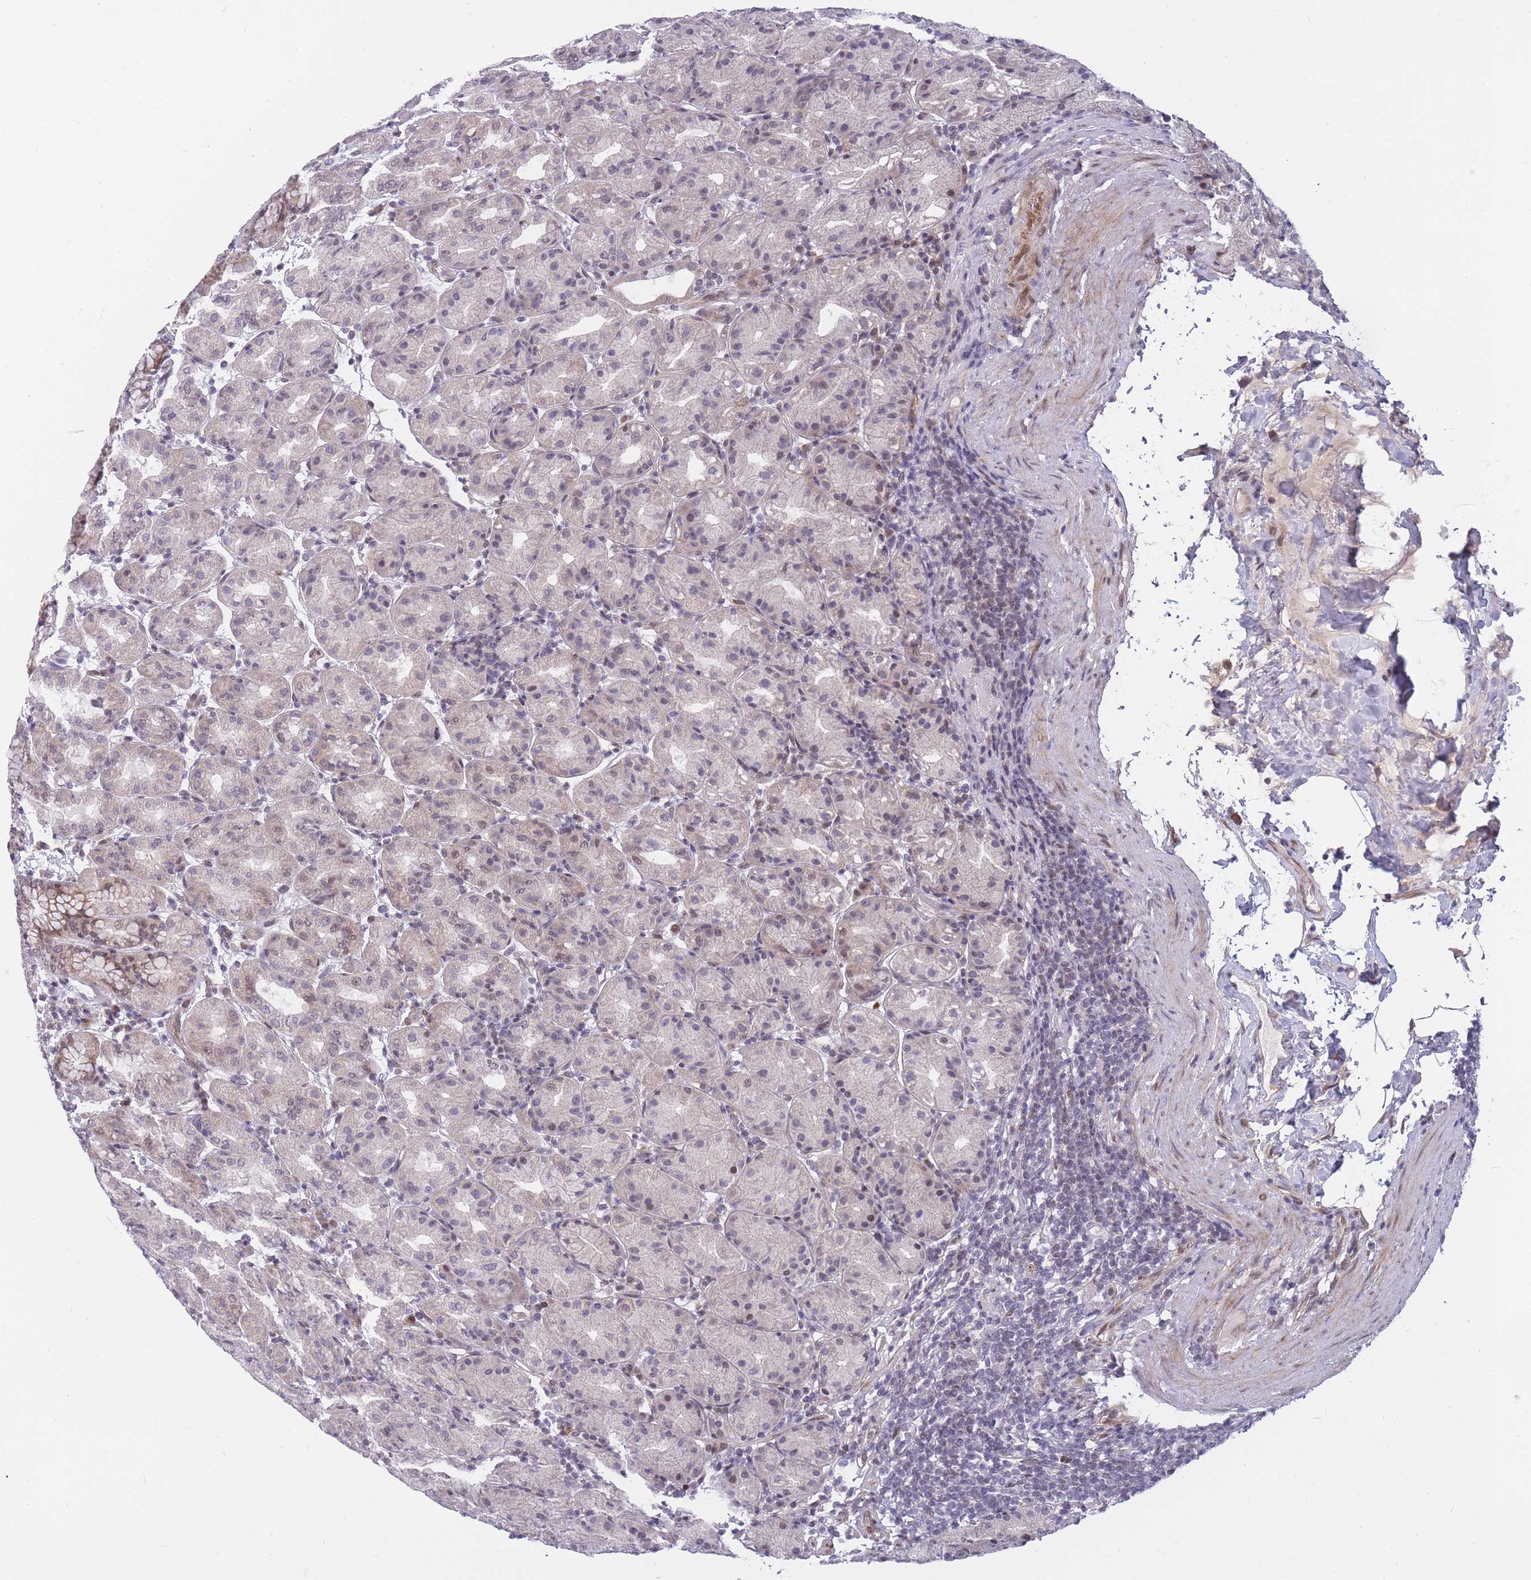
{"staining": {"intensity": "moderate", "quantity": "<25%", "location": "nuclear"}, "tissue": "stomach", "cell_type": "Glandular cells", "image_type": "normal", "snomed": [{"axis": "morphology", "description": "Normal tissue, NOS"}, {"axis": "topography", "description": "Stomach"}], "caption": "DAB immunohistochemical staining of unremarkable stomach exhibits moderate nuclear protein staining in approximately <25% of glandular cells.", "gene": "BCL9L", "patient": {"sex": "female", "age": 79}}